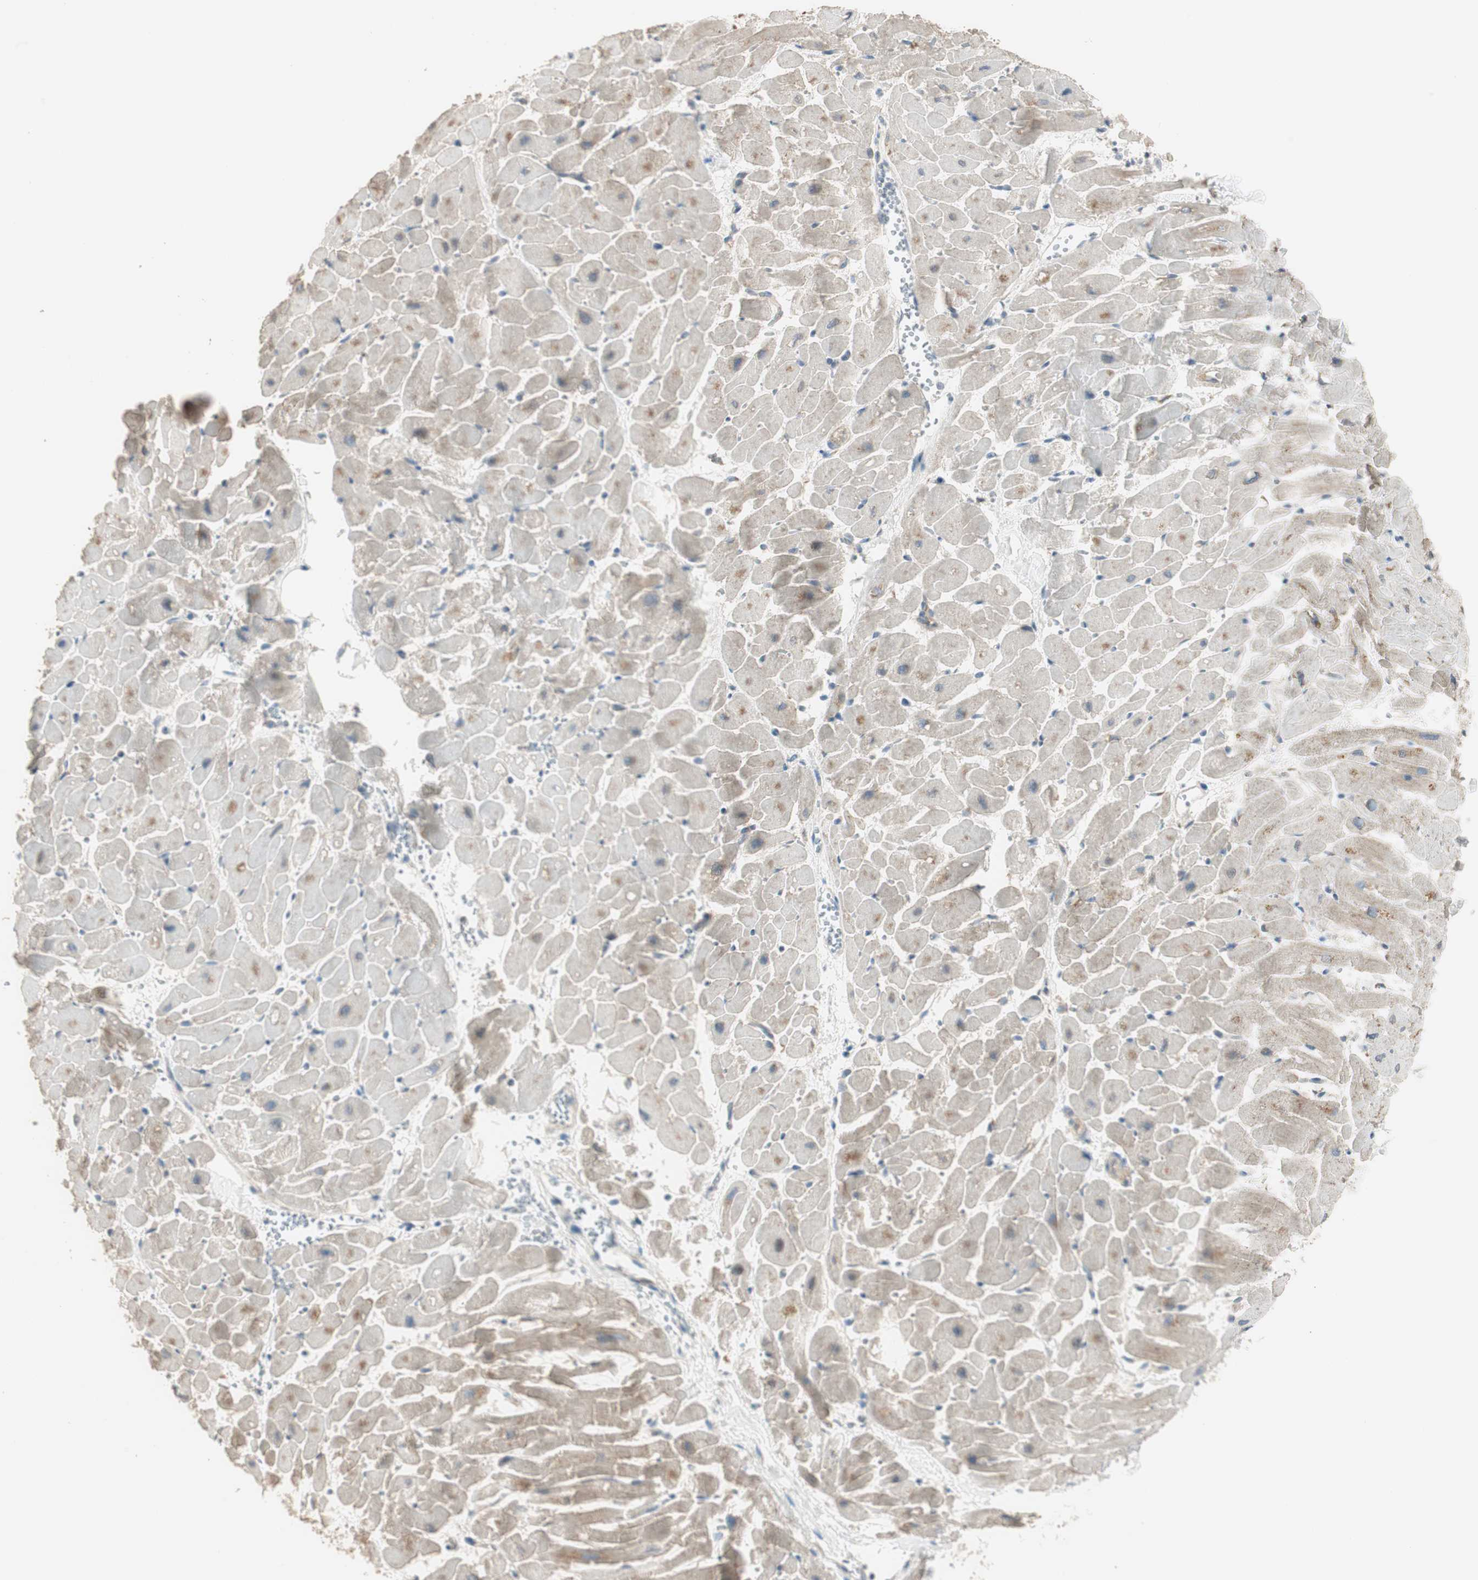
{"staining": {"intensity": "moderate", "quantity": ">75%", "location": "cytoplasmic/membranous"}, "tissue": "heart muscle", "cell_type": "Cardiomyocytes", "image_type": "normal", "snomed": [{"axis": "morphology", "description": "Normal tissue, NOS"}, {"axis": "topography", "description": "Heart"}], "caption": "Protein staining reveals moderate cytoplasmic/membranous positivity in about >75% of cardiomyocytes in benign heart muscle. The staining is performed using DAB brown chromogen to label protein expression. The nuclei are counter-stained blue using hematoxylin.", "gene": "RARRES1", "patient": {"sex": "female", "age": 19}}